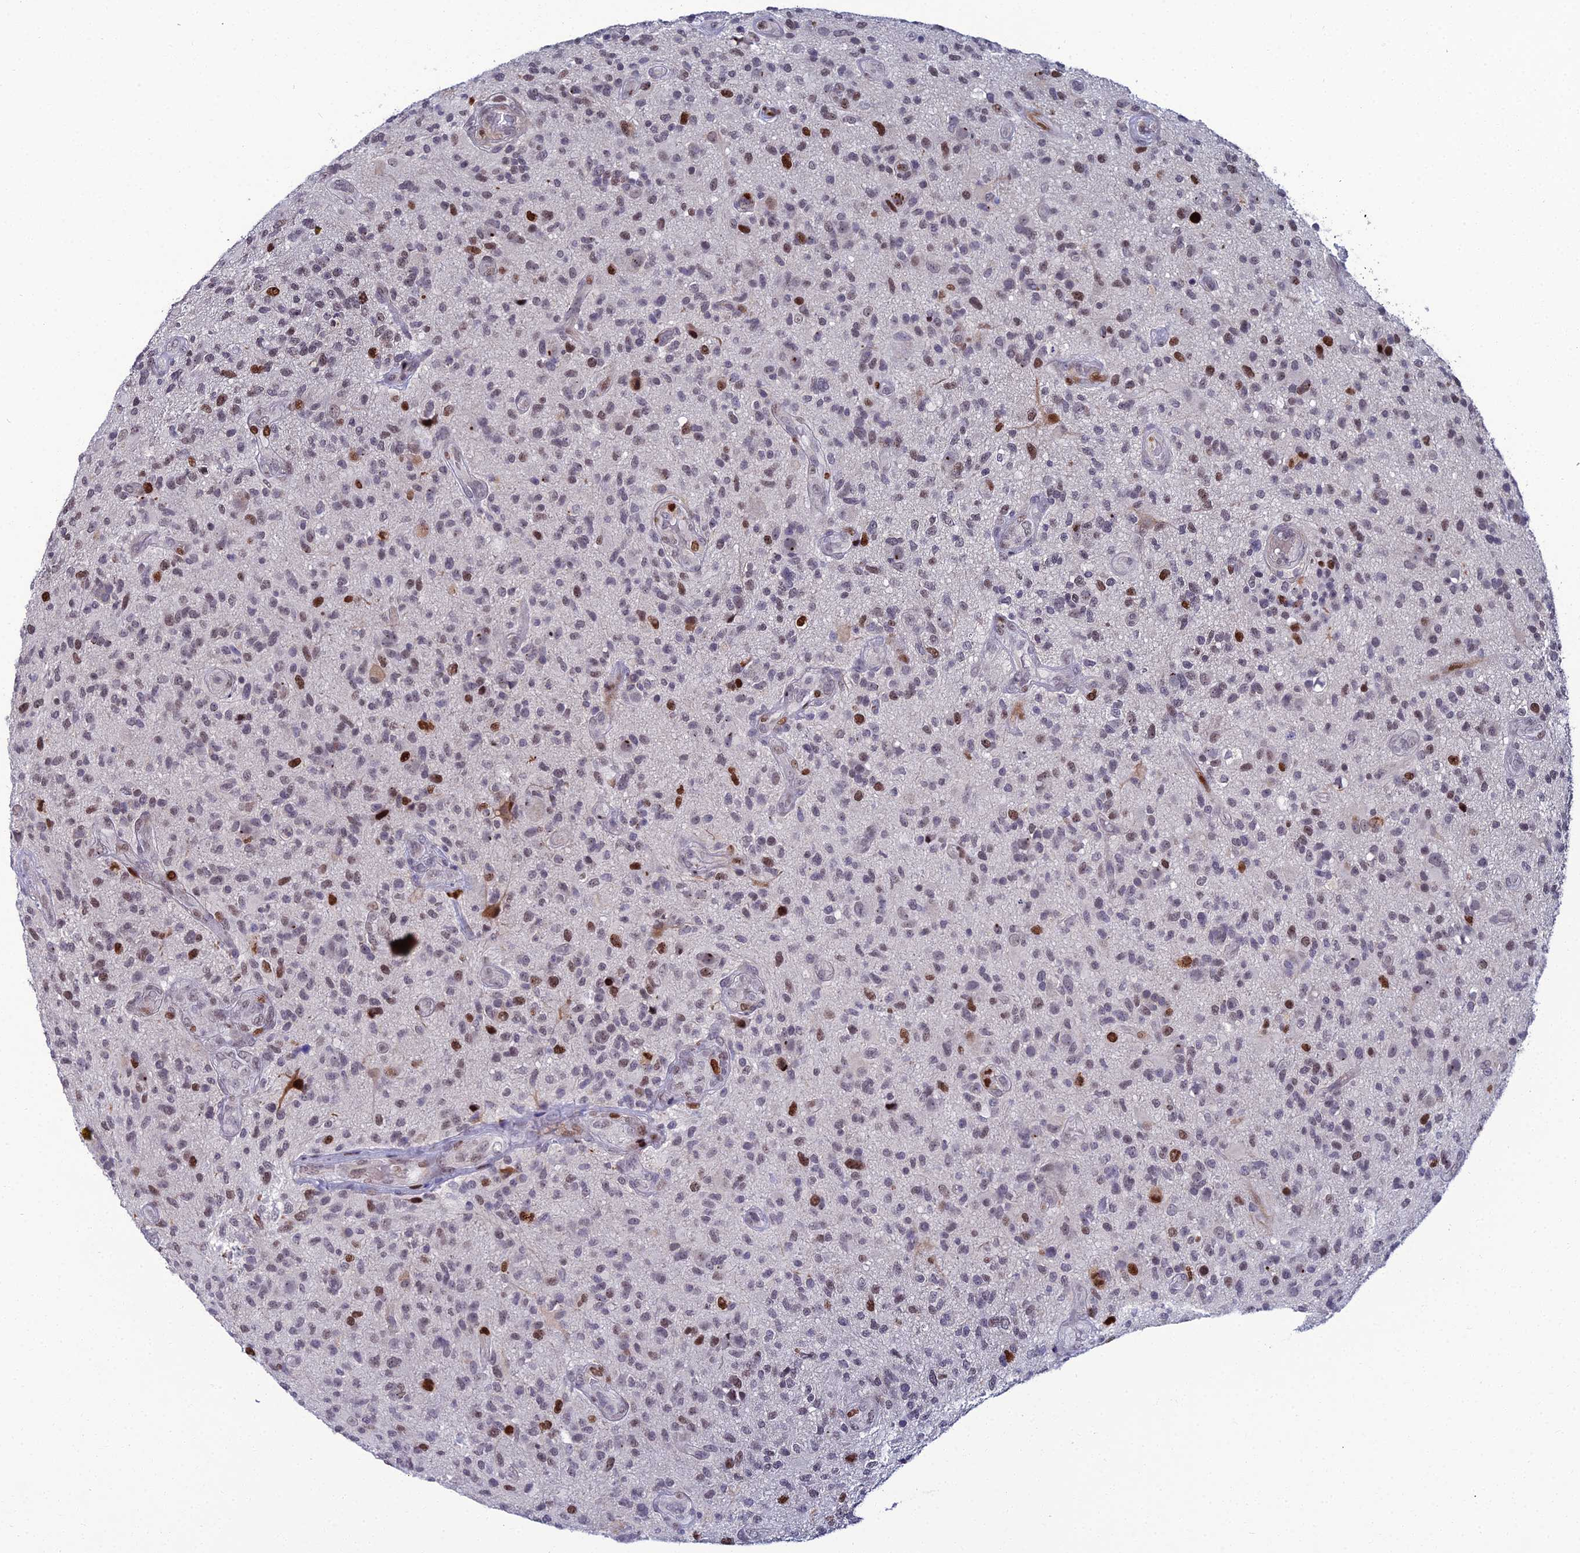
{"staining": {"intensity": "strong", "quantity": "<25%", "location": "nuclear"}, "tissue": "glioma", "cell_type": "Tumor cells", "image_type": "cancer", "snomed": [{"axis": "morphology", "description": "Glioma, malignant, High grade"}, {"axis": "topography", "description": "Brain"}], "caption": "Glioma stained with DAB IHC exhibits medium levels of strong nuclear expression in approximately <25% of tumor cells.", "gene": "TAF9B", "patient": {"sex": "male", "age": 47}}